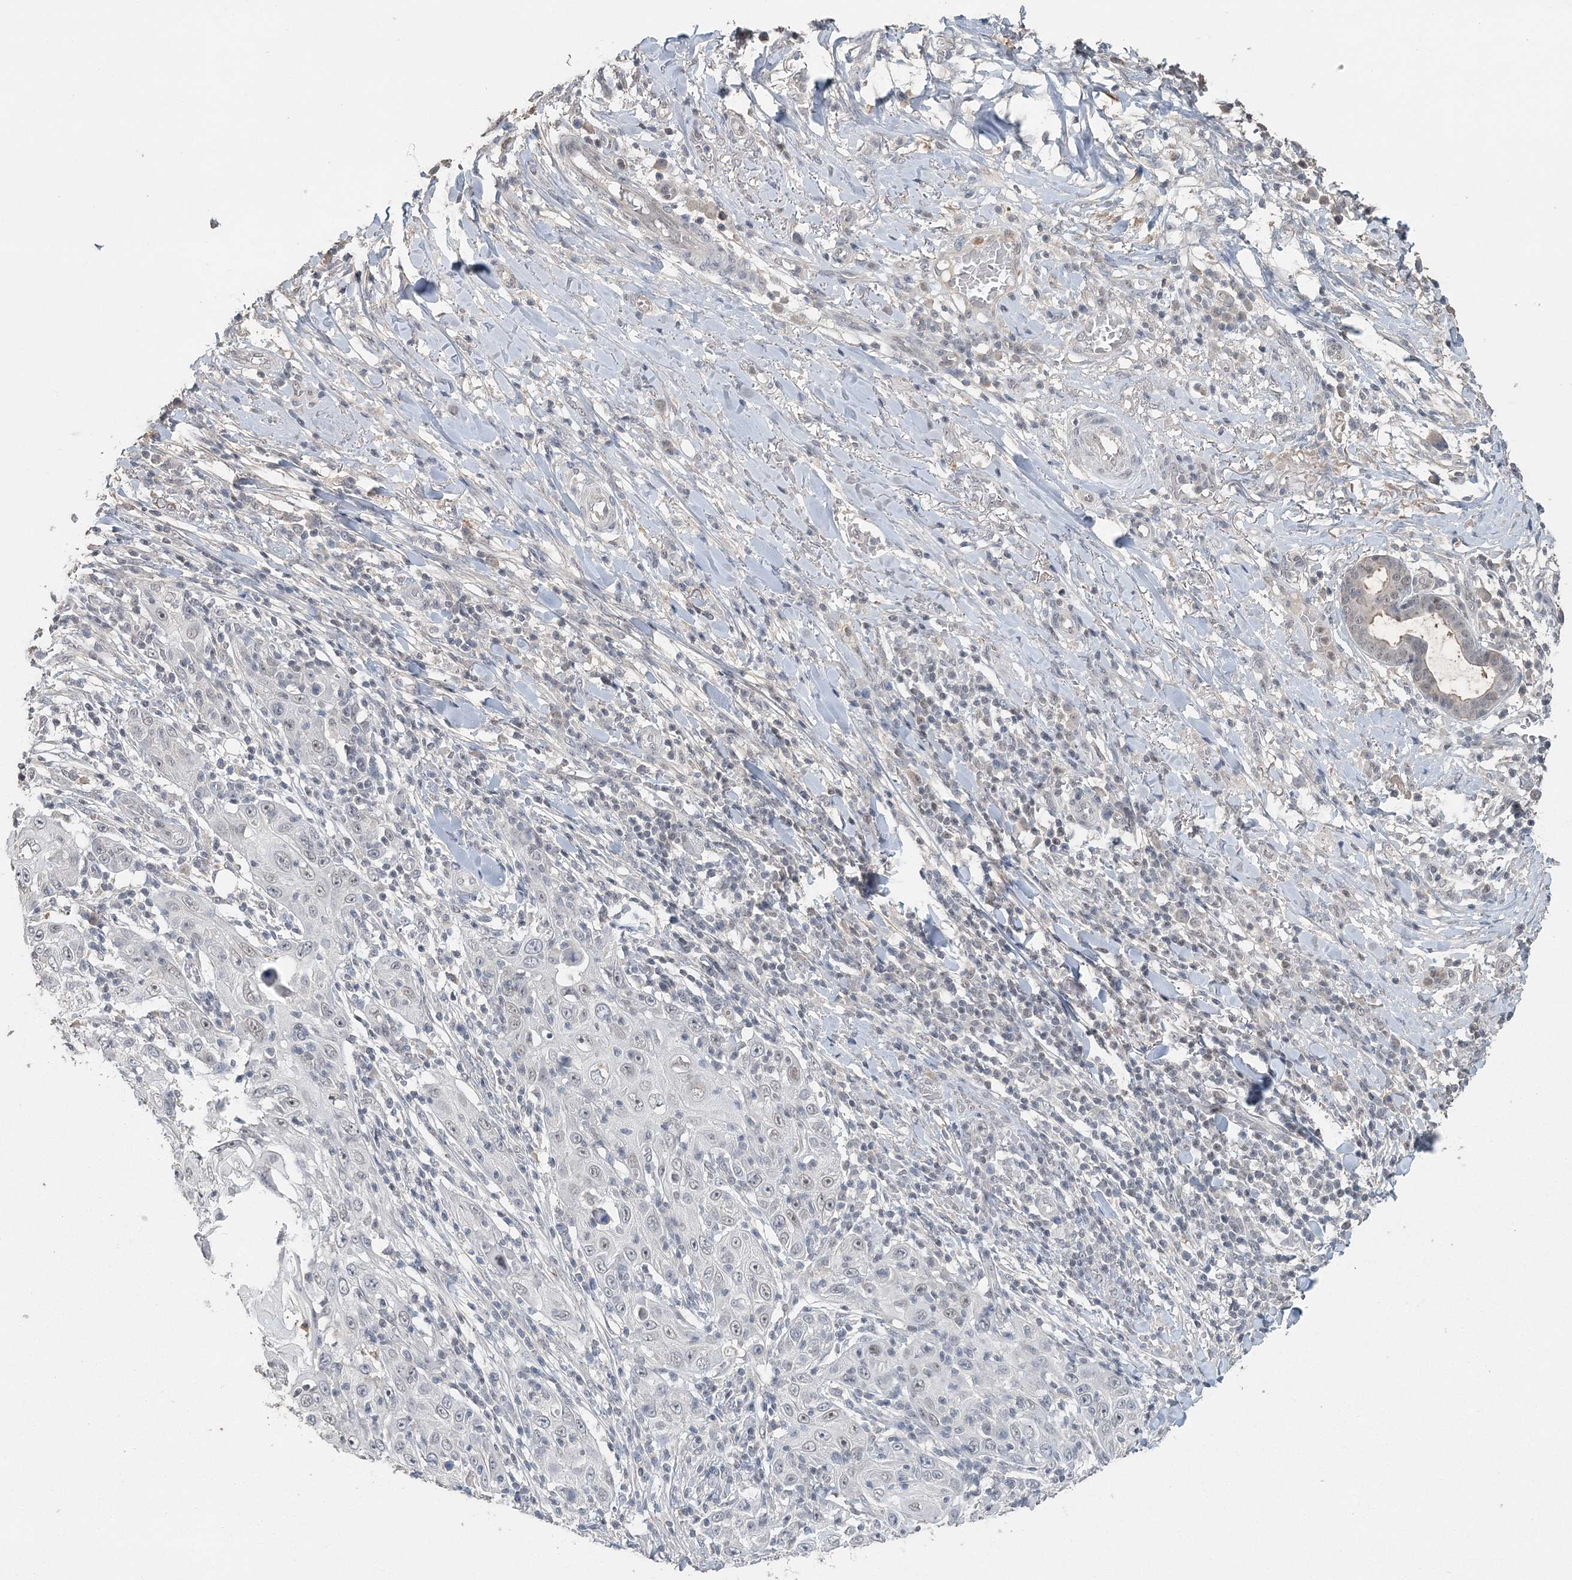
{"staining": {"intensity": "negative", "quantity": "none", "location": "none"}, "tissue": "skin cancer", "cell_type": "Tumor cells", "image_type": "cancer", "snomed": [{"axis": "morphology", "description": "Squamous cell carcinoma, NOS"}, {"axis": "topography", "description": "Skin"}], "caption": "The immunohistochemistry photomicrograph has no significant staining in tumor cells of skin squamous cell carcinoma tissue. (Stains: DAB immunohistochemistry with hematoxylin counter stain, Microscopy: brightfield microscopy at high magnification).", "gene": "UIMC1", "patient": {"sex": "female", "age": 88}}